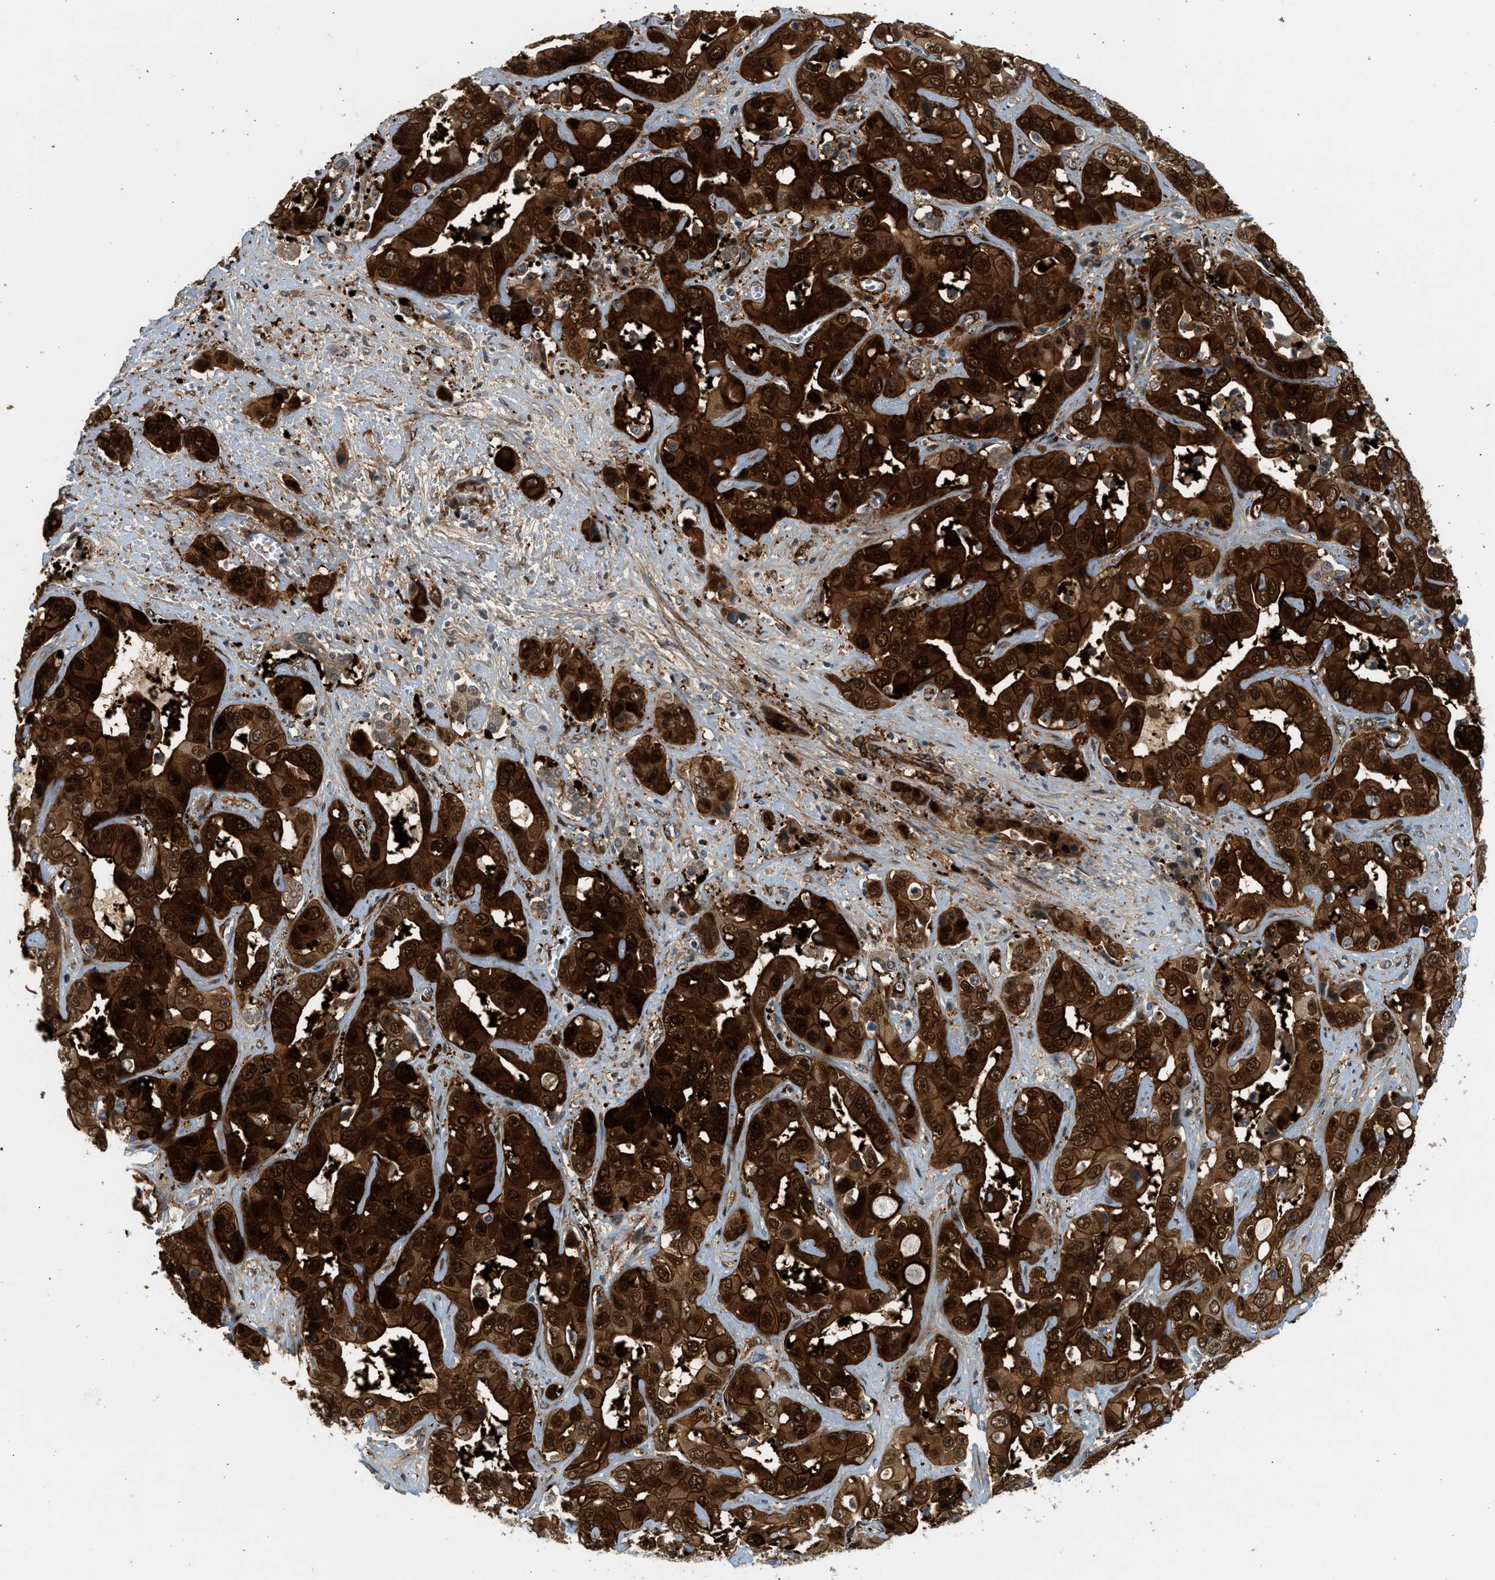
{"staining": {"intensity": "strong", "quantity": ">75%", "location": "cytoplasmic/membranous,nuclear"}, "tissue": "liver cancer", "cell_type": "Tumor cells", "image_type": "cancer", "snomed": [{"axis": "morphology", "description": "Cholangiocarcinoma"}, {"axis": "topography", "description": "Liver"}], "caption": "Immunohistochemistry (IHC) staining of liver cholangiocarcinoma, which shows high levels of strong cytoplasmic/membranous and nuclear staining in approximately >75% of tumor cells indicating strong cytoplasmic/membranous and nuclear protein staining. The staining was performed using DAB (3,3'-diaminobenzidine) (brown) for protein detection and nuclei were counterstained in hematoxylin (blue).", "gene": "EDNRA", "patient": {"sex": "female", "age": 52}}